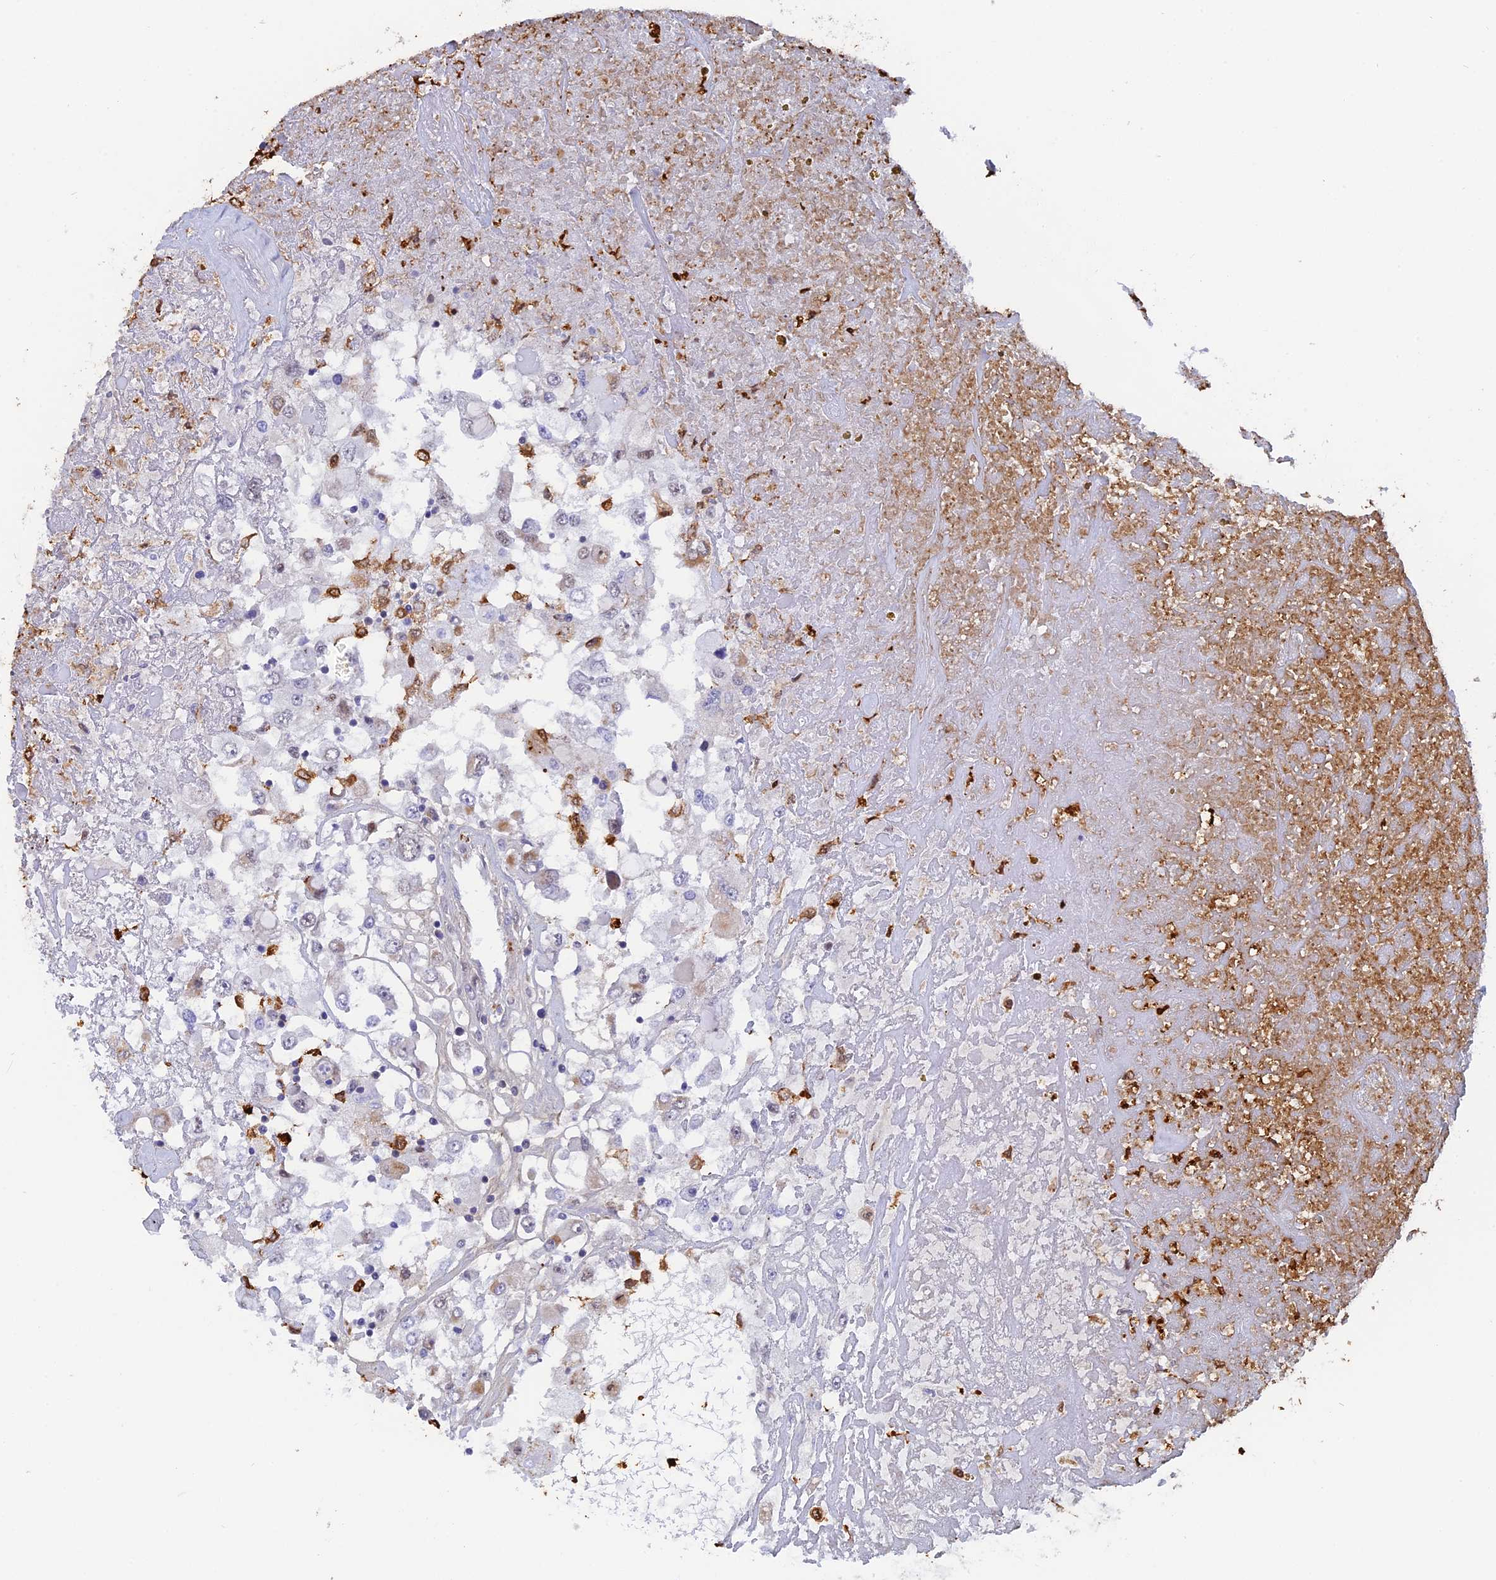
{"staining": {"intensity": "negative", "quantity": "none", "location": "none"}, "tissue": "renal cancer", "cell_type": "Tumor cells", "image_type": "cancer", "snomed": [{"axis": "morphology", "description": "Adenocarcinoma, NOS"}, {"axis": "topography", "description": "Kidney"}], "caption": "Human renal cancer stained for a protein using IHC demonstrates no positivity in tumor cells.", "gene": "SLC26A1", "patient": {"sex": "female", "age": 52}}